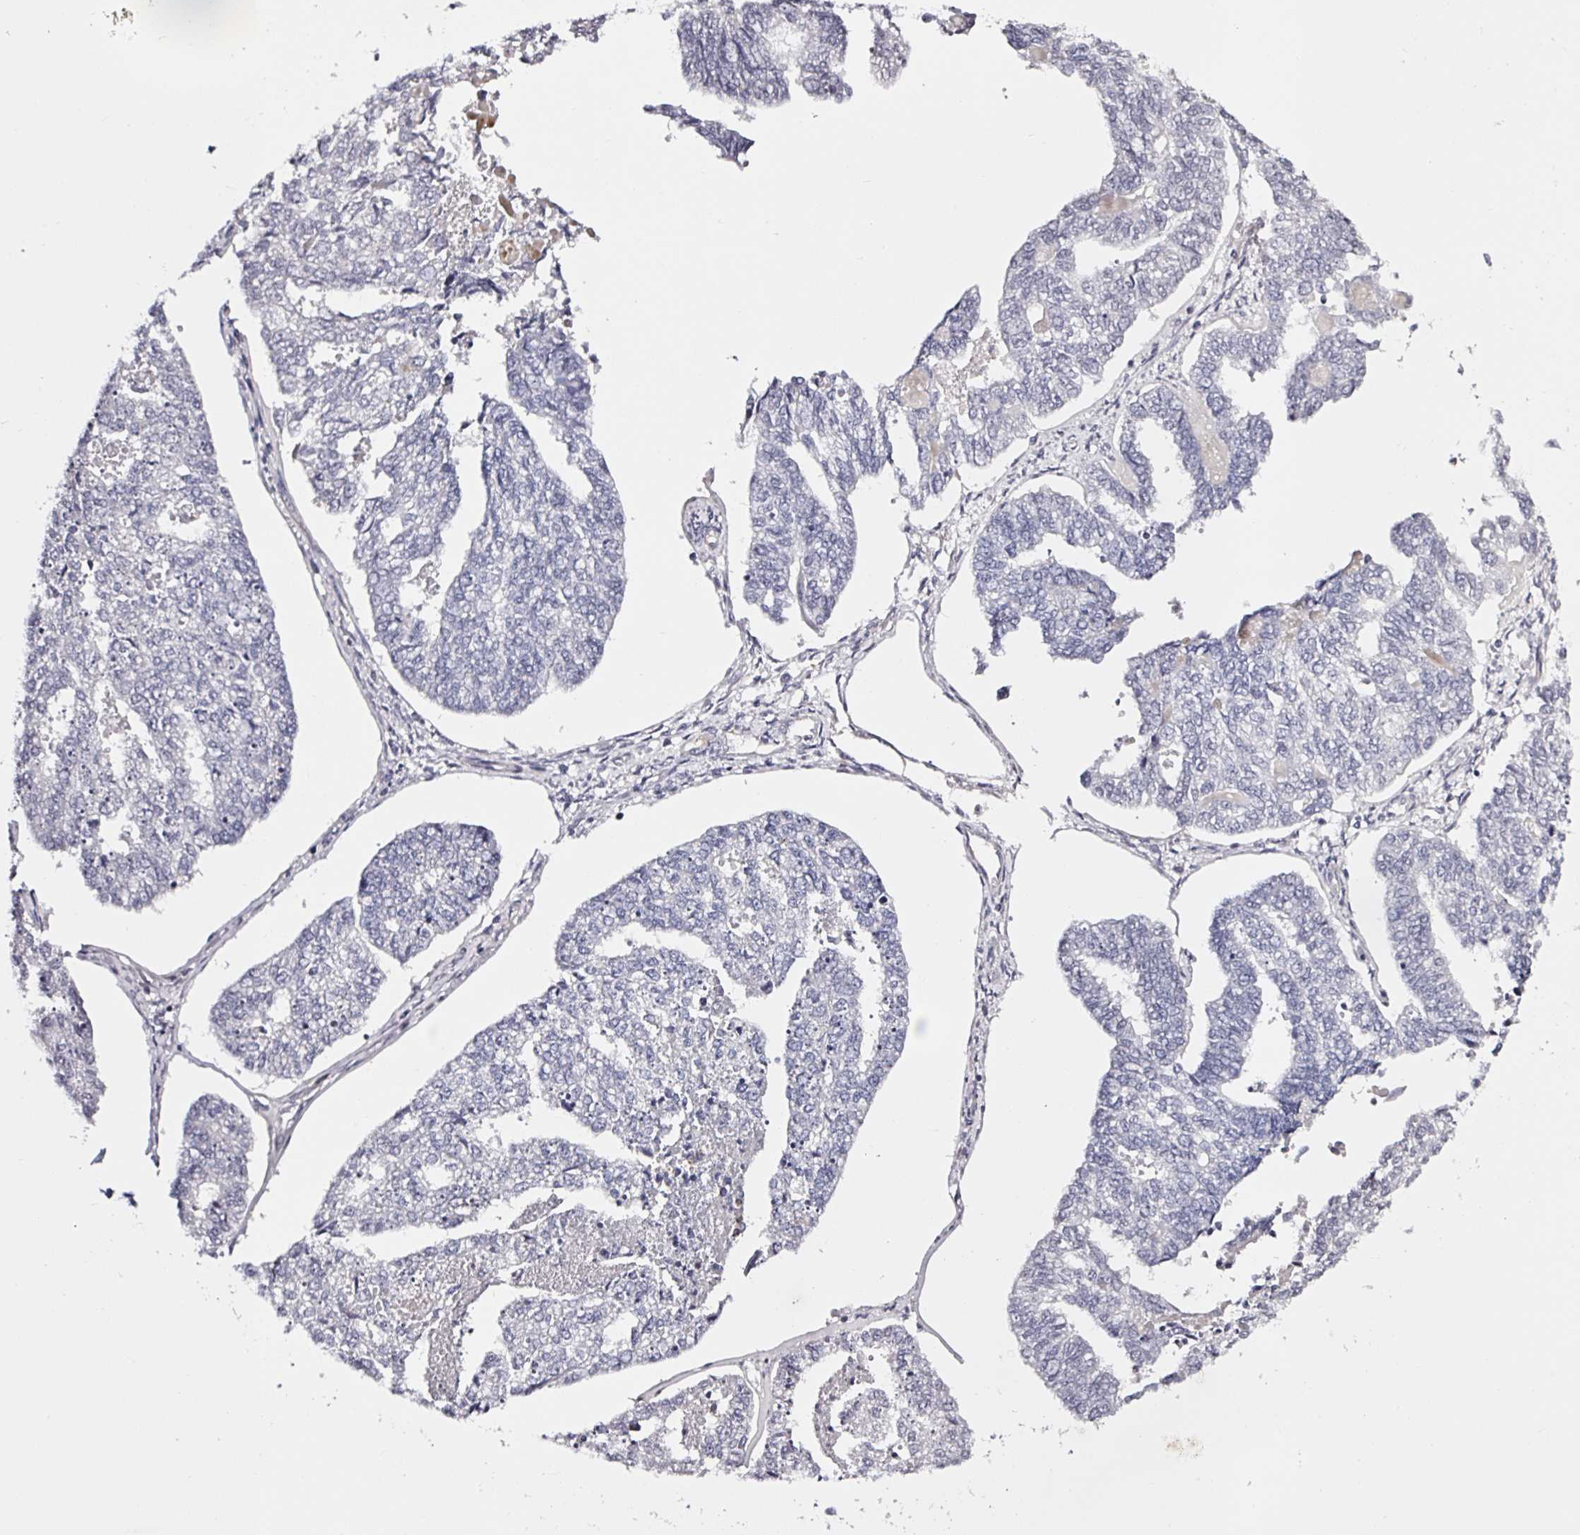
{"staining": {"intensity": "negative", "quantity": "none", "location": "none"}, "tissue": "endometrial cancer", "cell_type": "Tumor cells", "image_type": "cancer", "snomed": [{"axis": "morphology", "description": "Adenocarcinoma, NOS"}, {"axis": "topography", "description": "Endometrium"}], "caption": "DAB immunohistochemical staining of adenocarcinoma (endometrial) exhibits no significant expression in tumor cells.", "gene": "ACSBG2", "patient": {"sex": "female", "age": 73}}